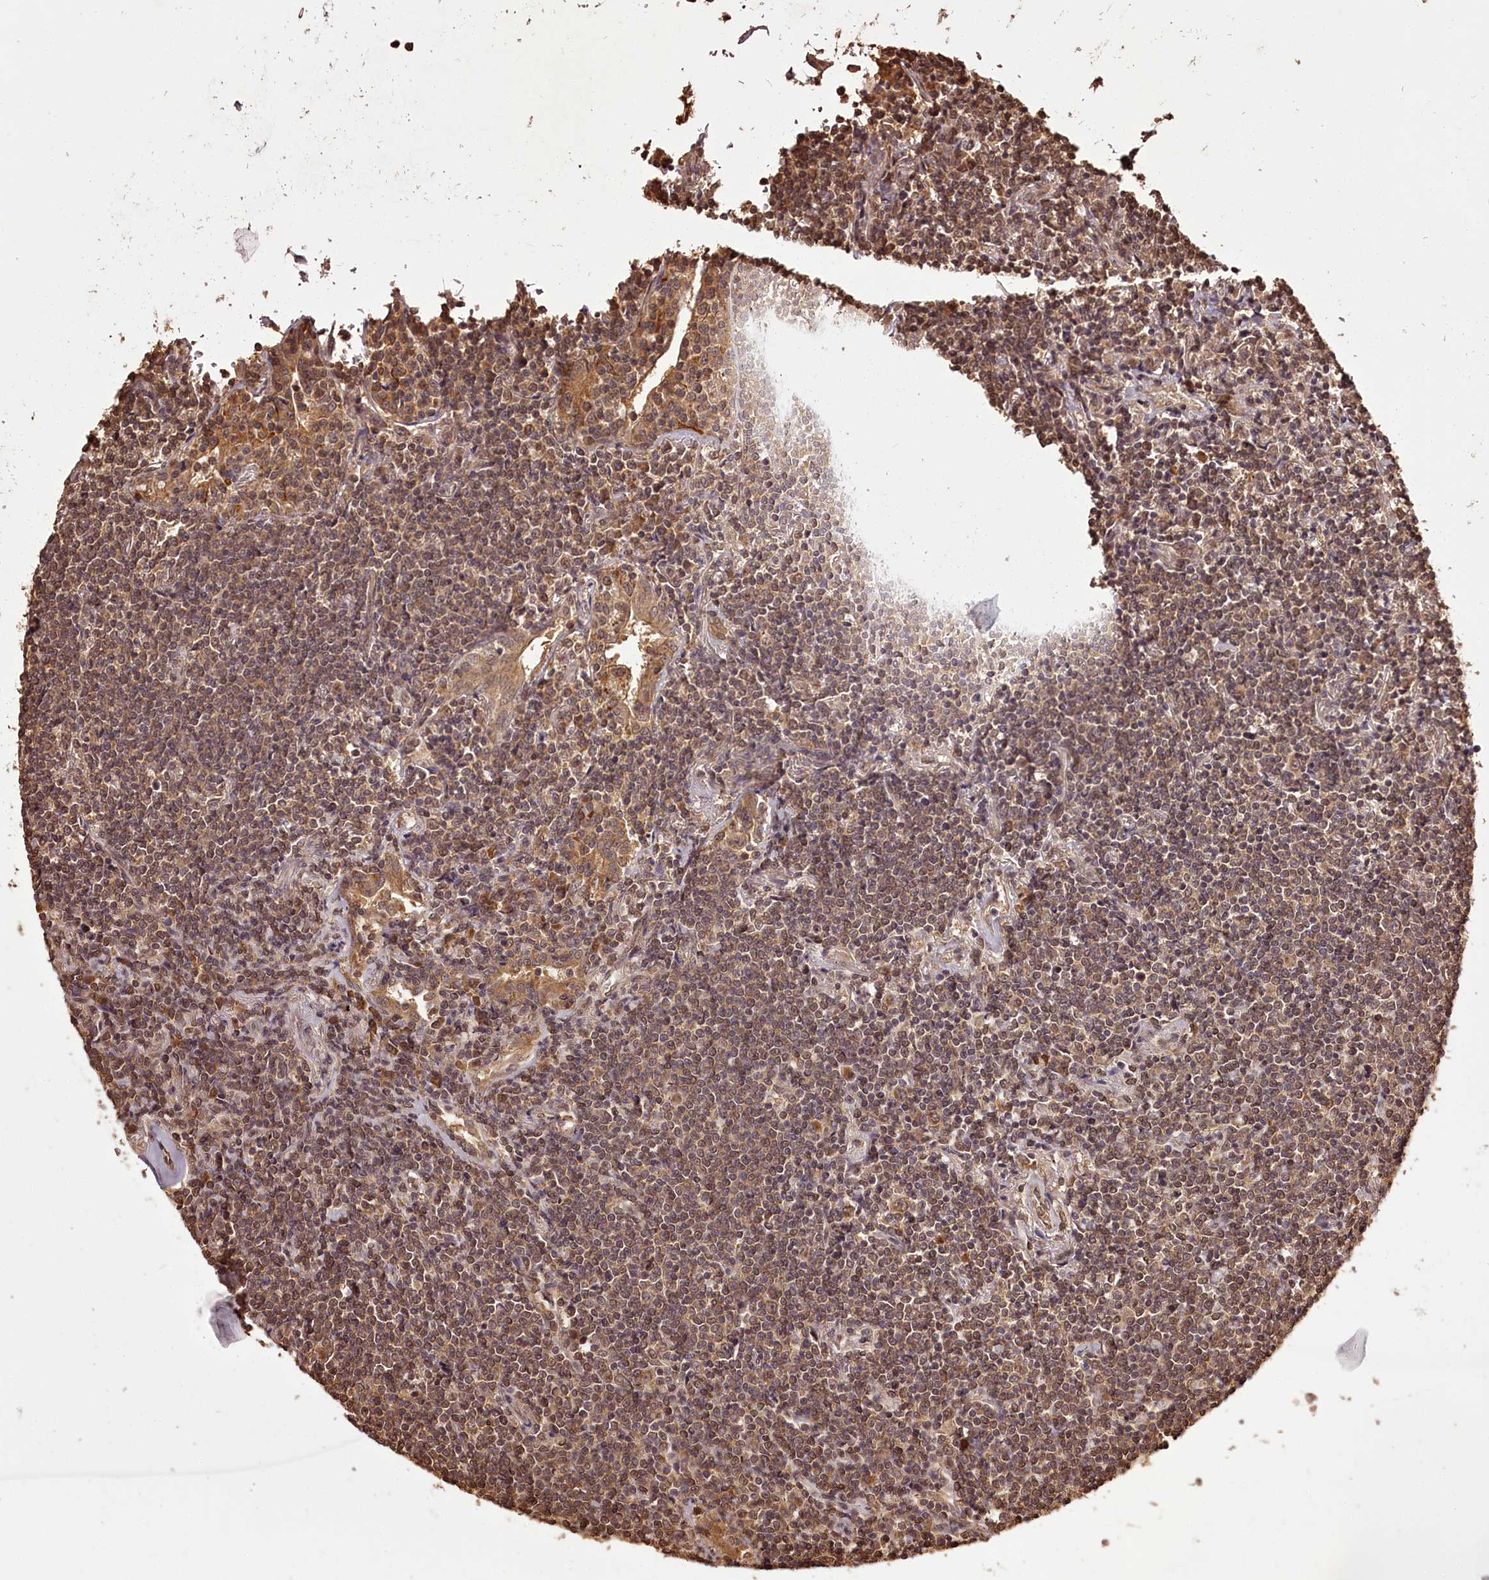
{"staining": {"intensity": "moderate", "quantity": ">75%", "location": "cytoplasmic/membranous"}, "tissue": "lymphoma", "cell_type": "Tumor cells", "image_type": "cancer", "snomed": [{"axis": "morphology", "description": "Malignant lymphoma, non-Hodgkin's type, Low grade"}, {"axis": "topography", "description": "Lung"}], "caption": "Protein expression by immunohistochemistry reveals moderate cytoplasmic/membranous expression in about >75% of tumor cells in low-grade malignant lymphoma, non-Hodgkin's type.", "gene": "NPRL2", "patient": {"sex": "female", "age": 71}}